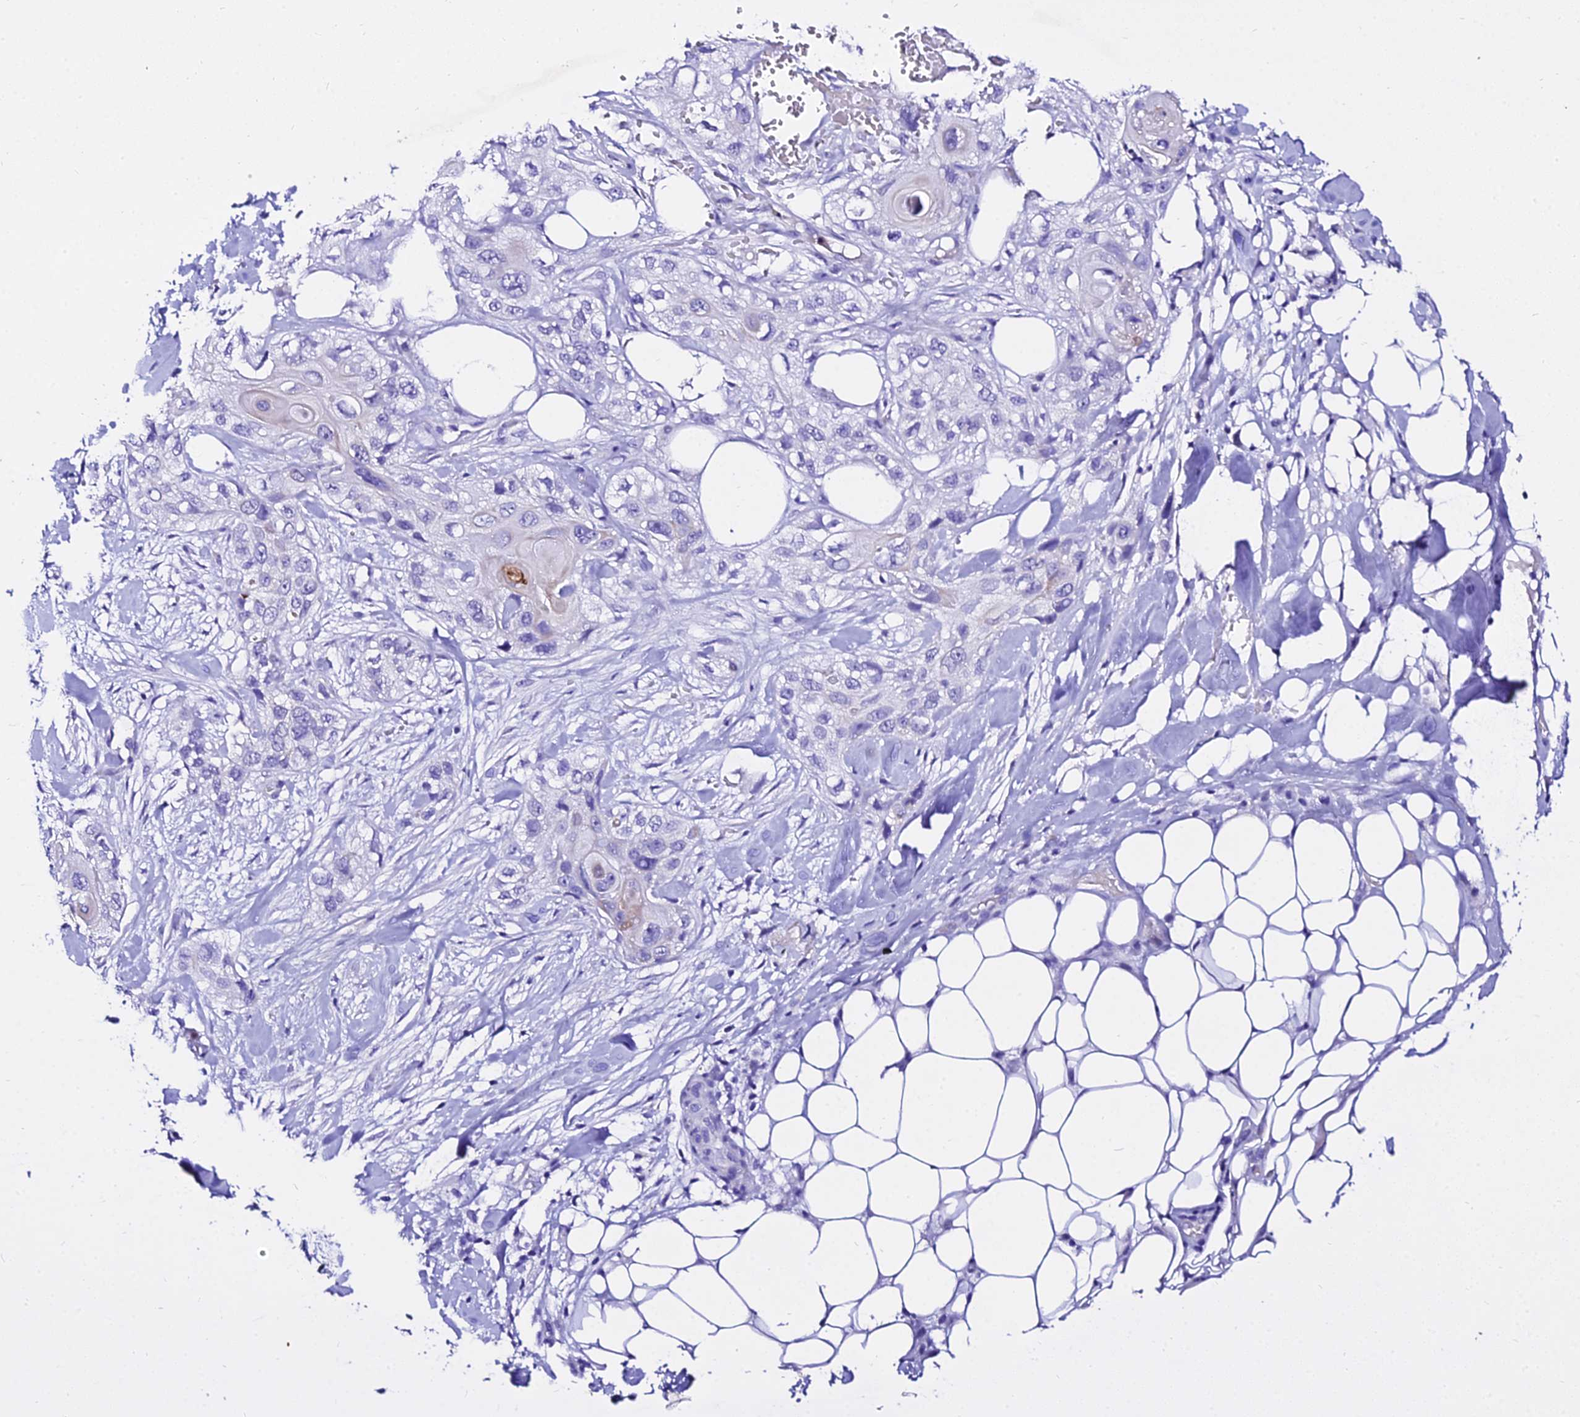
{"staining": {"intensity": "negative", "quantity": "none", "location": "none"}, "tissue": "skin cancer", "cell_type": "Tumor cells", "image_type": "cancer", "snomed": [{"axis": "morphology", "description": "Normal tissue, NOS"}, {"axis": "morphology", "description": "Squamous cell carcinoma, NOS"}, {"axis": "topography", "description": "Skin"}], "caption": "DAB (3,3'-diaminobenzidine) immunohistochemical staining of human squamous cell carcinoma (skin) shows no significant expression in tumor cells.", "gene": "DEFB106A", "patient": {"sex": "male", "age": 72}}